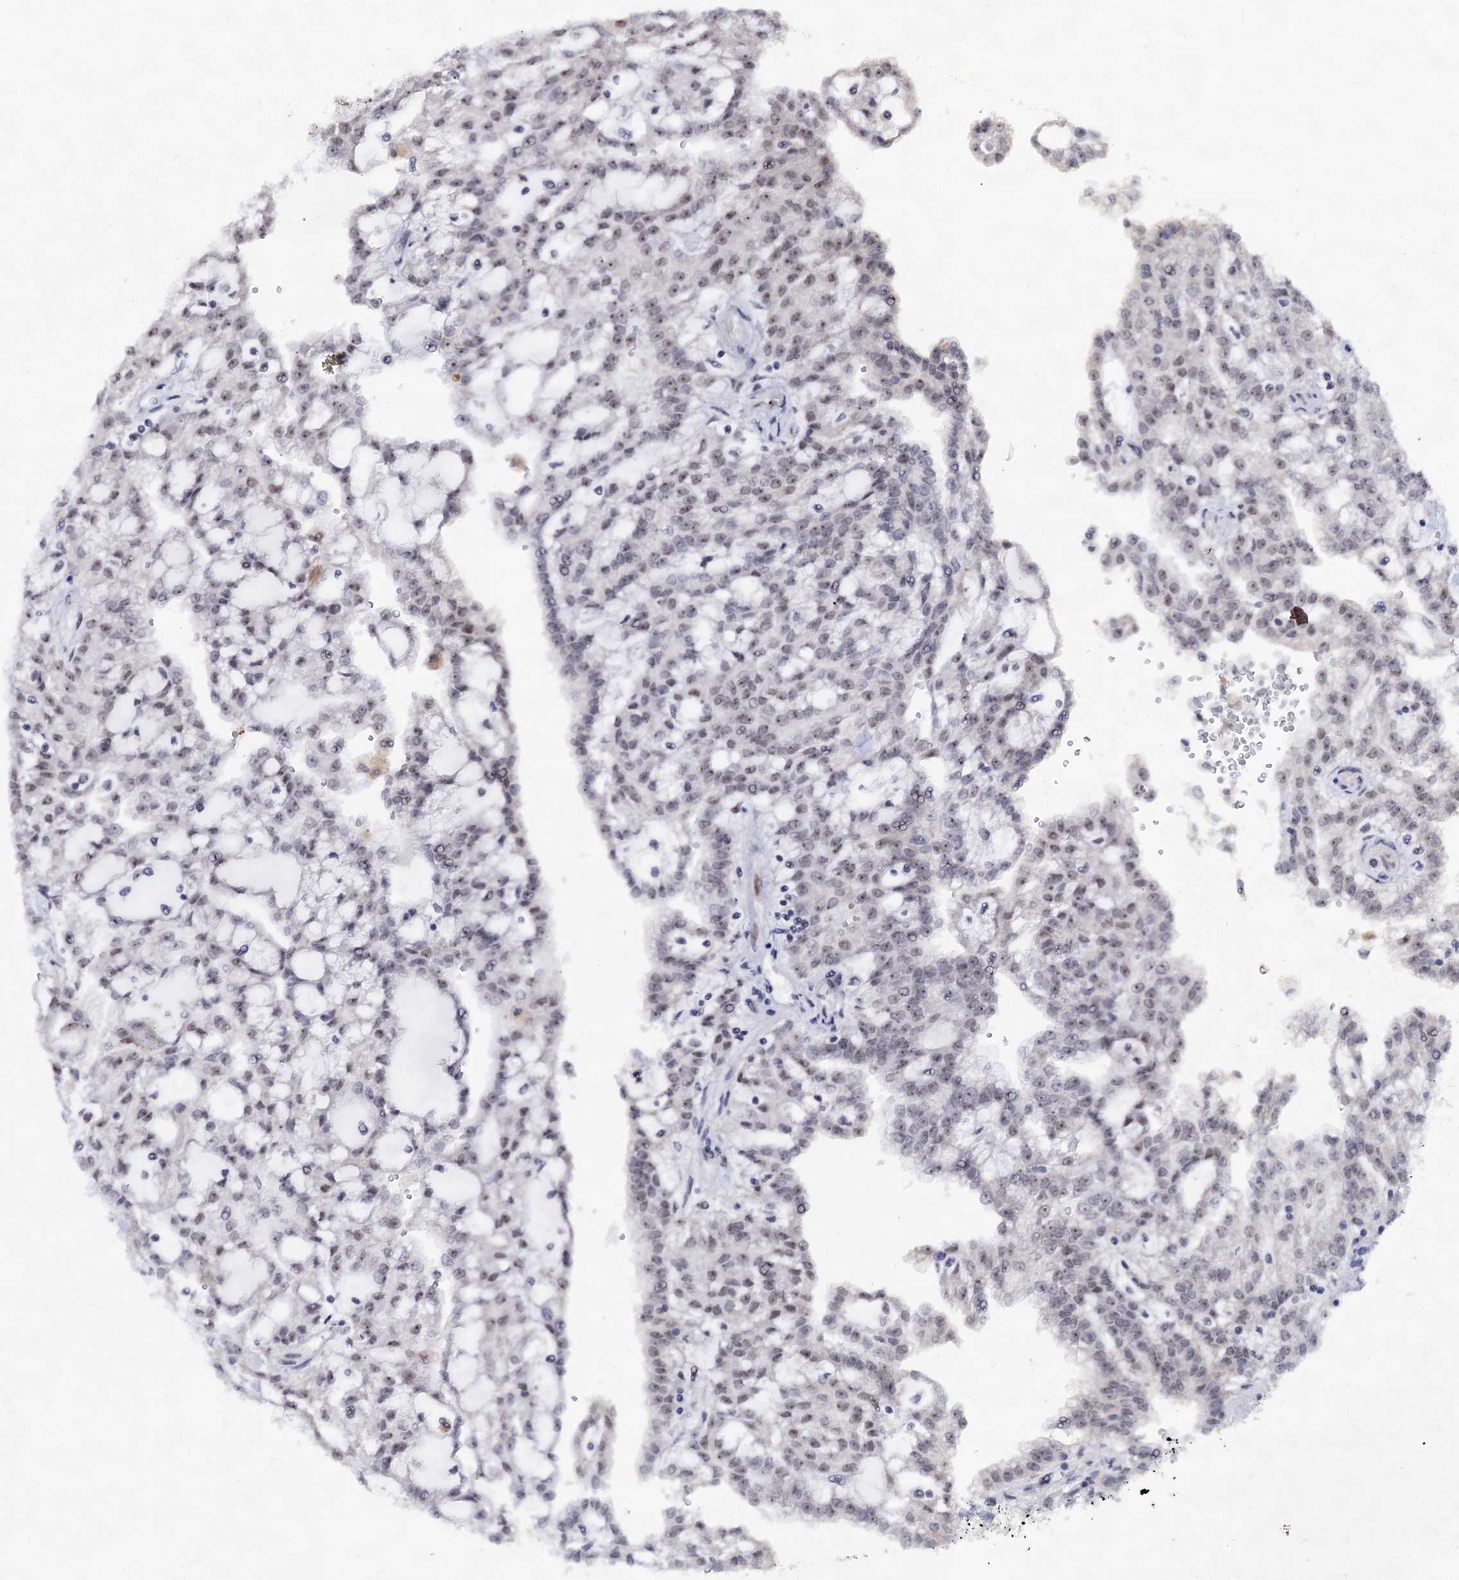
{"staining": {"intensity": "weak", "quantity": "25%-75%", "location": "nuclear"}, "tissue": "renal cancer", "cell_type": "Tumor cells", "image_type": "cancer", "snomed": [{"axis": "morphology", "description": "Adenocarcinoma, NOS"}, {"axis": "topography", "description": "Kidney"}], "caption": "Protein staining of renal cancer (adenocarcinoma) tissue shows weak nuclear staining in about 25%-75% of tumor cells.", "gene": "EXOSC10", "patient": {"sex": "male", "age": 63}}